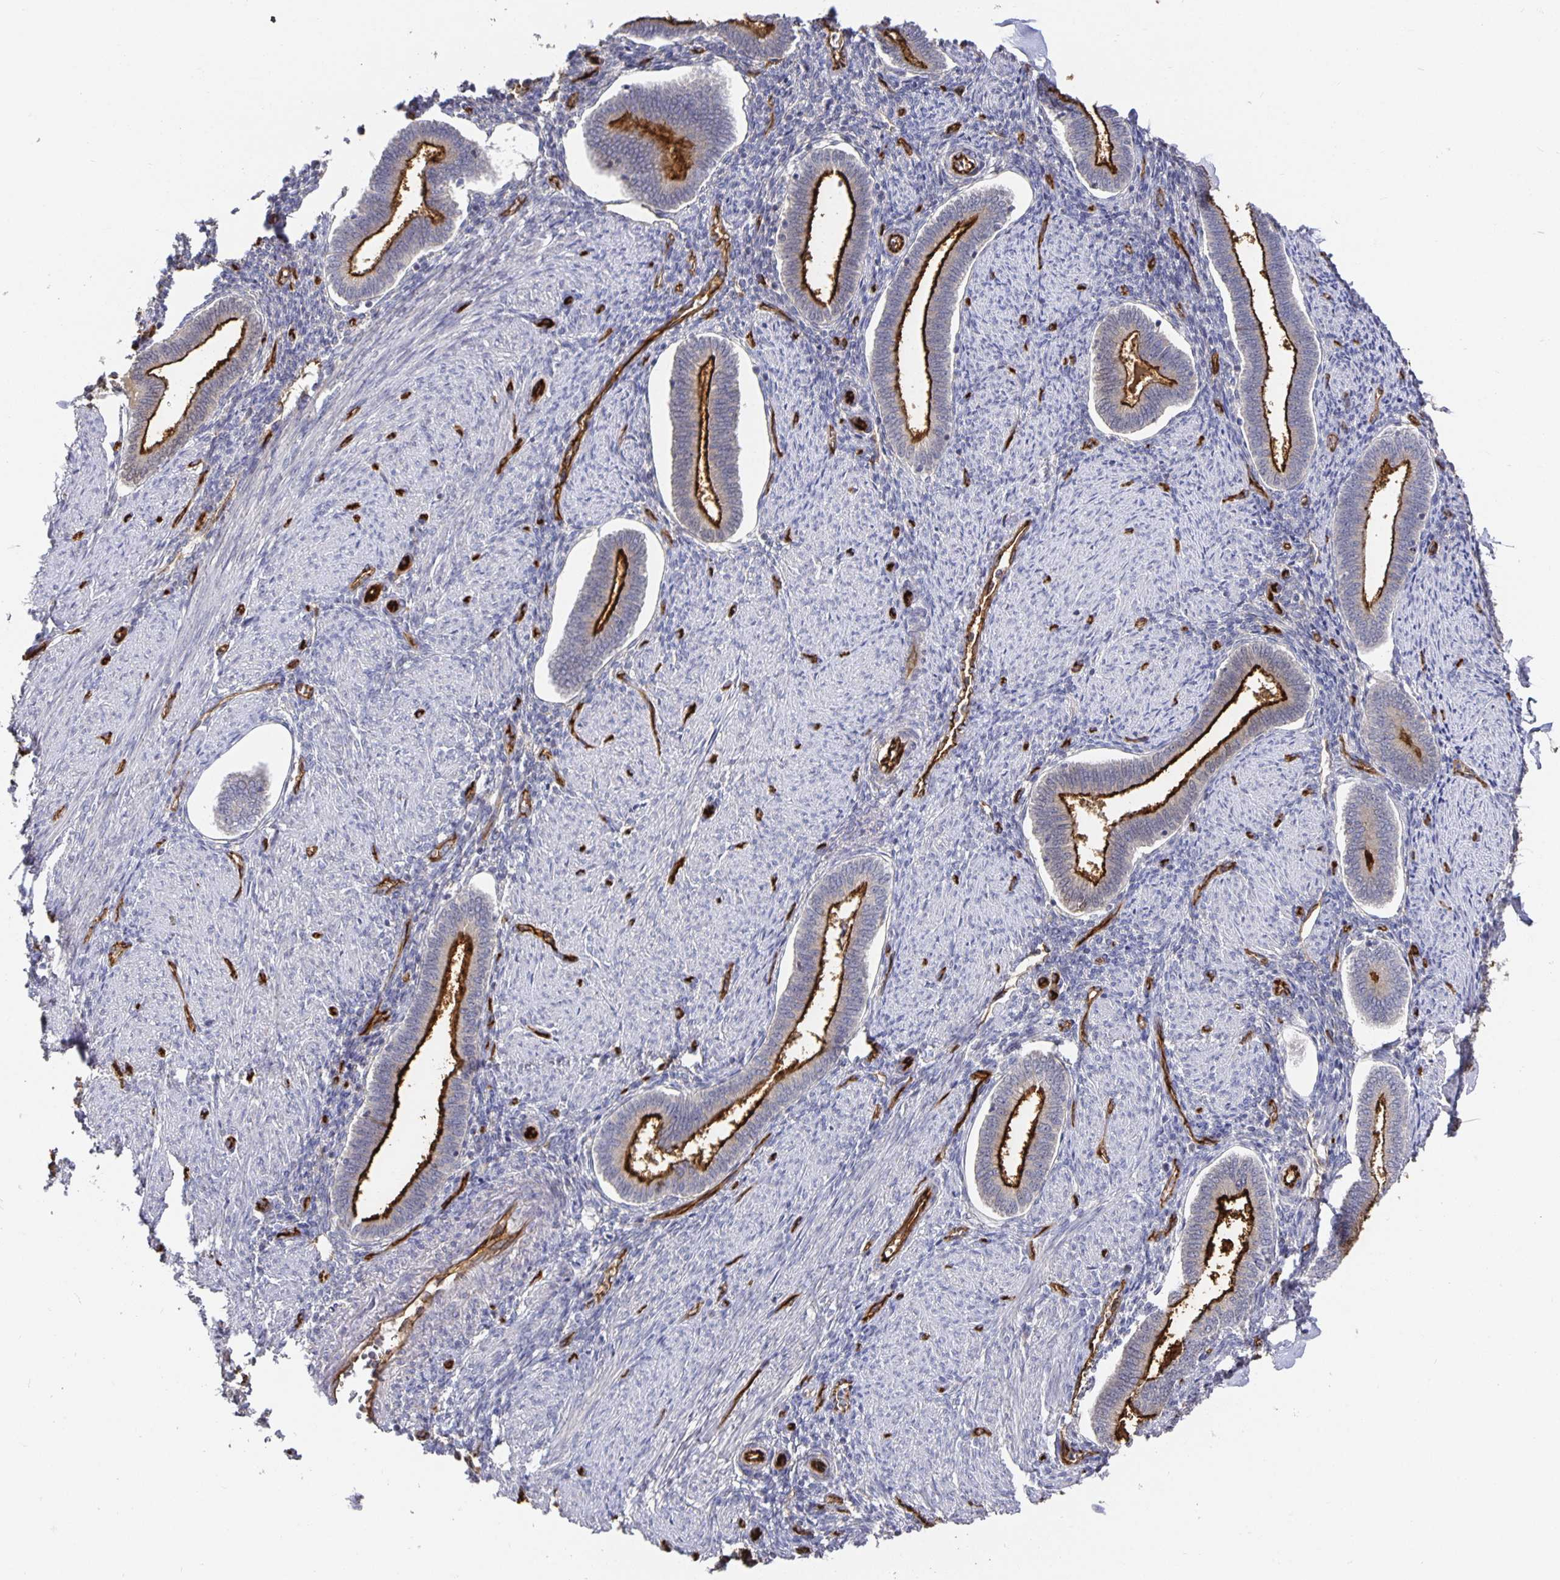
{"staining": {"intensity": "weak", "quantity": "25%-75%", "location": "cytoplasmic/membranous"}, "tissue": "endometrium", "cell_type": "Cells in endometrial stroma", "image_type": "normal", "snomed": [{"axis": "morphology", "description": "Normal tissue, NOS"}, {"axis": "topography", "description": "Endometrium"}], "caption": "DAB (3,3'-diaminobenzidine) immunohistochemical staining of normal endometrium shows weak cytoplasmic/membranous protein positivity in about 25%-75% of cells in endometrial stroma.", "gene": "PODXL", "patient": {"sex": "female", "age": 42}}